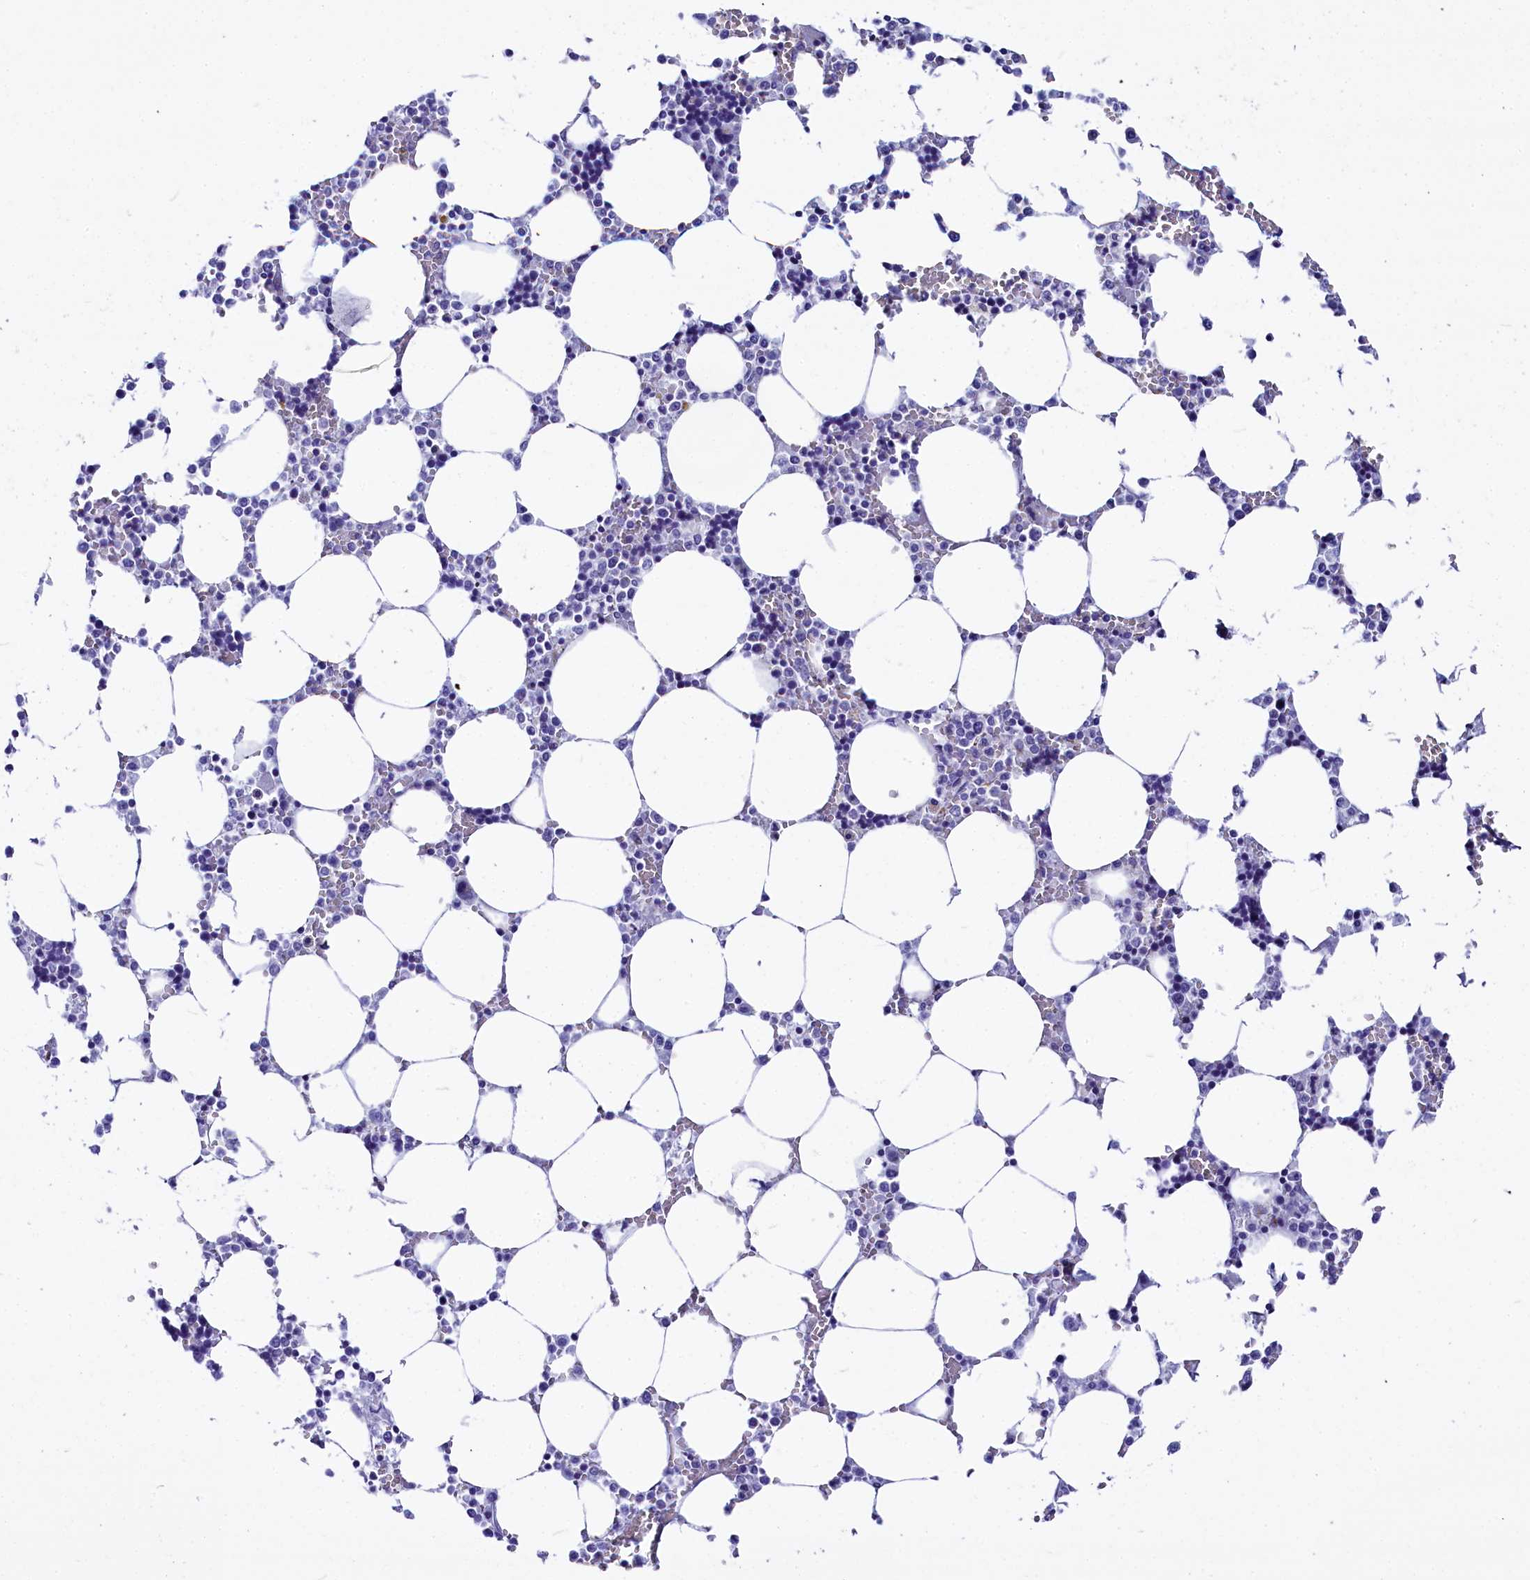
{"staining": {"intensity": "moderate", "quantity": "<25%", "location": "cytoplasmic/membranous"}, "tissue": "bone marrow", "cell_type": "Hematopoietic cells", "image_type": "normal", "snomed": [{"axis": "morphology", "description": "Normal tissue, NOS"}, {"axis": "topography", "description": "Bone marrow"}], "caption": "Immunohistochemistry (IHC) photomicrograph of benign bone marrow: bone marrow stained using IHC shows low levels of moderate protein expression localized specifically in the cytoplasmic/membranous of hematopoietic cells, appearing as a cytoplasmic/membranous brown color.", "gene": "AP3B2", "patient": {"sex": "male", "age": 64}}